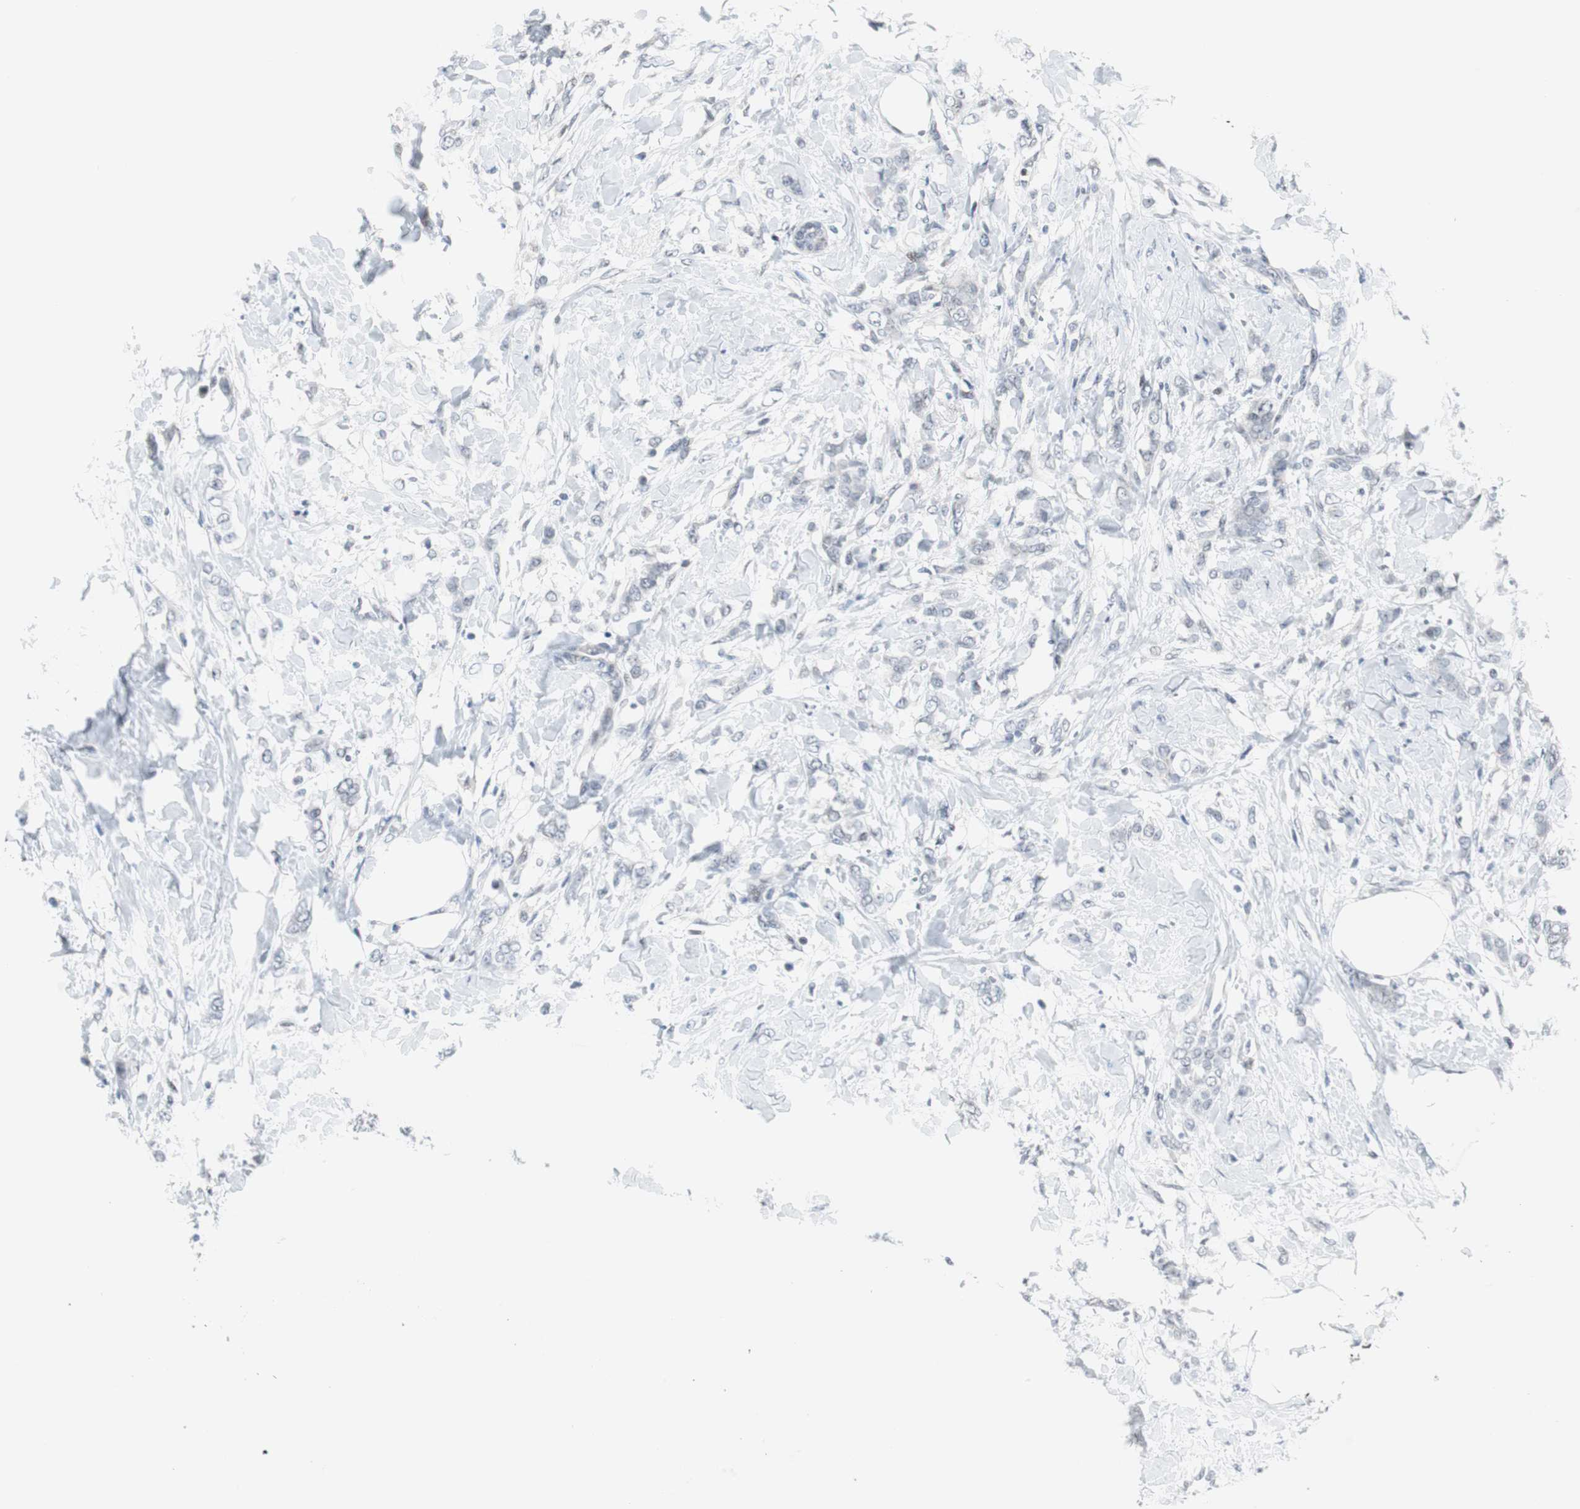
{"staining": {"intensity": "negative", "quantity": "none", "location": "none"}, "tissue": "breast cancer", "cell_type": "Tumor cells", "image_type": "cancer", "snomed": [{"axis": "morphology", "description": "Lobular carcinoma, in situ"}, {"axis": "morphology", "description": "Lobular carcinoma"}, {"axis": "topography", "description": "Breast"}], "caption": "Immunohistochemistry of breast cancer (lobular carcinoma) shows no expression in tumor cells.", "gene": "MTA1", "patient": {"sex": "female", "age": 41}}